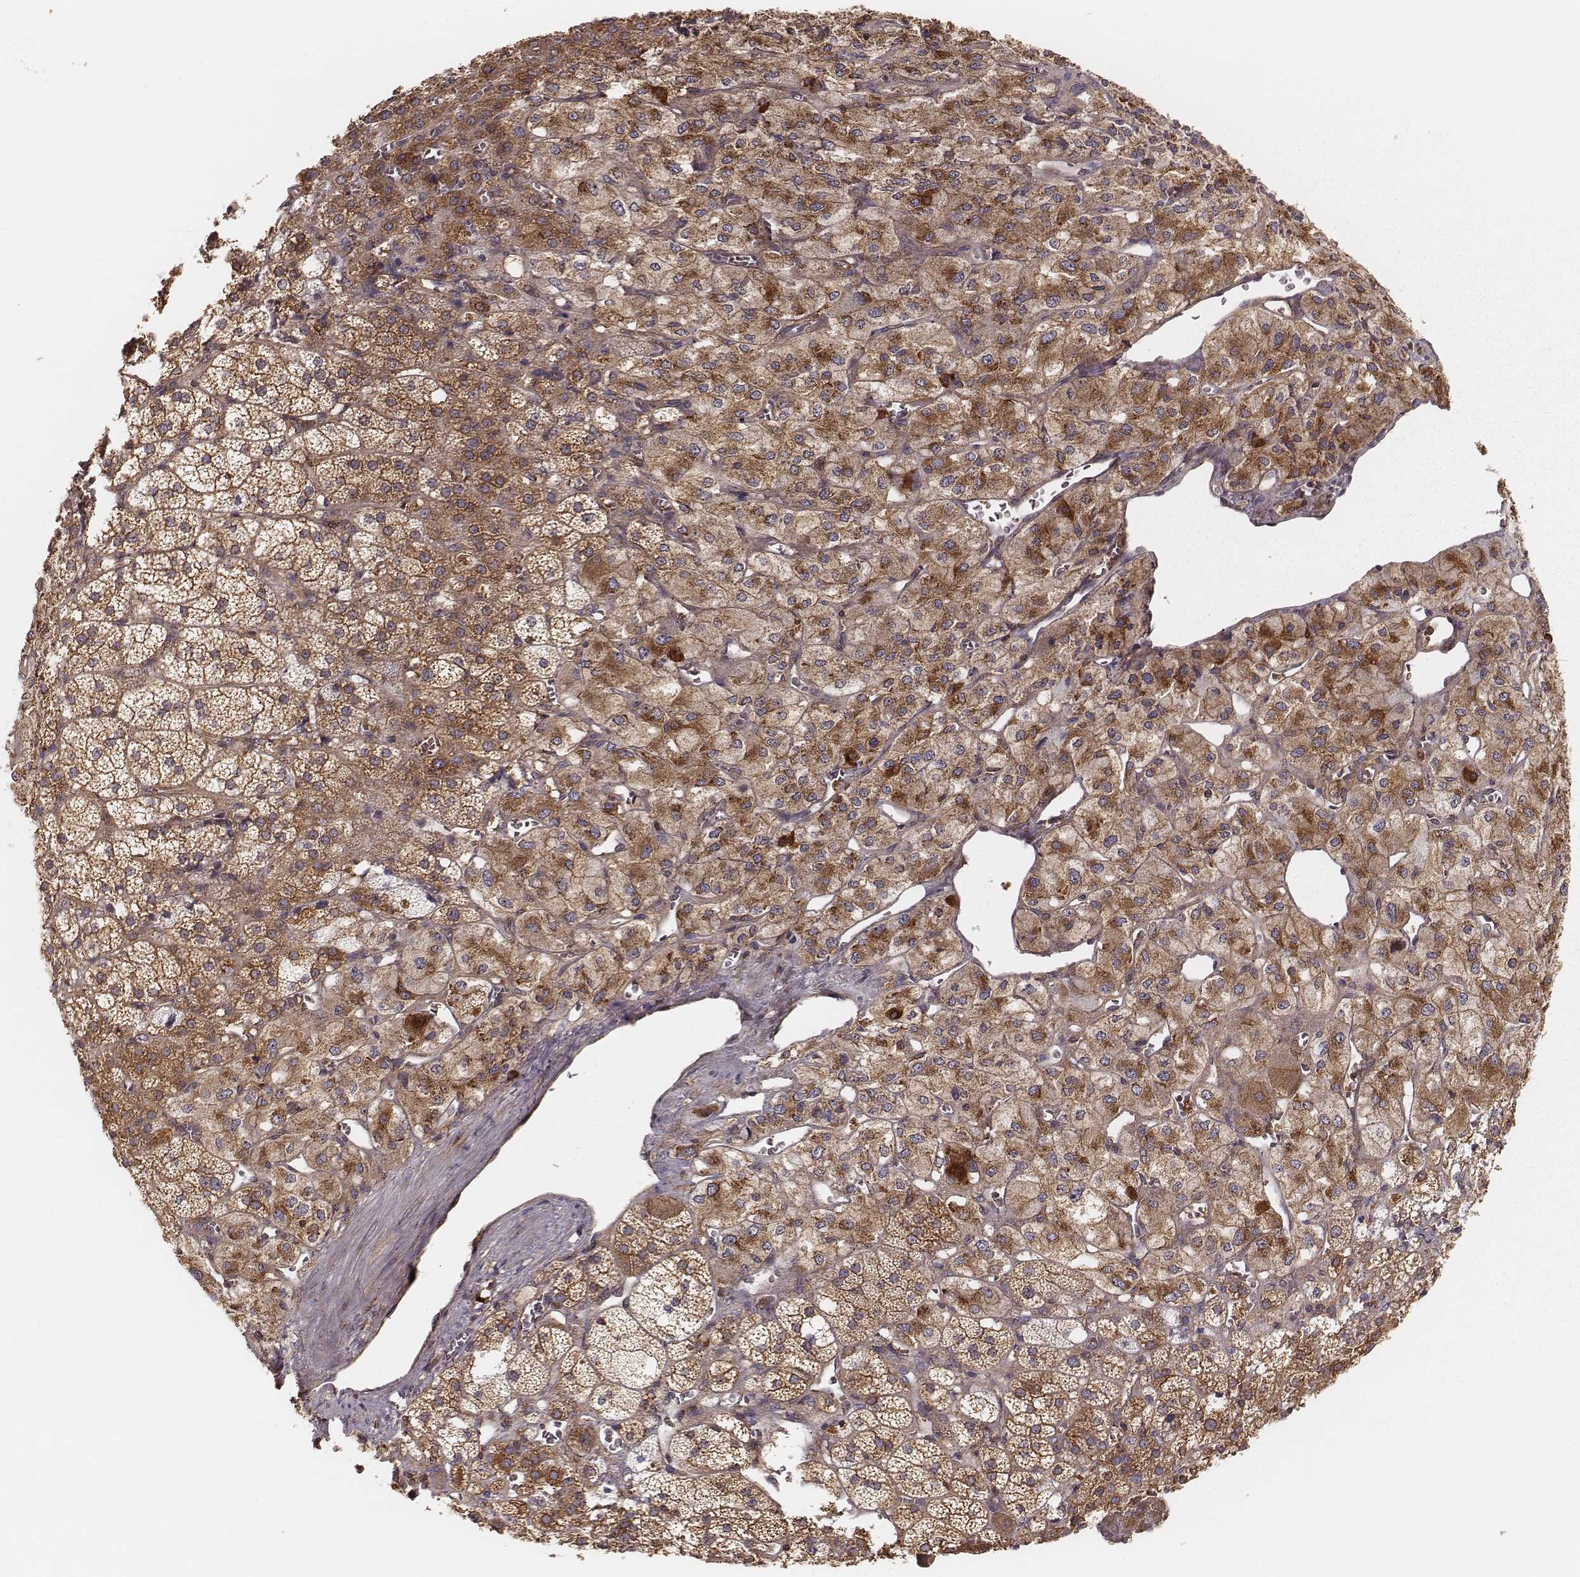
{"staining": {"intensity": "moderate", "quantity": ">75%", "location": "cytoplasmic/membranous"}, "tissue": "adrenal gland", "cell_type": "Glandular cells", "image_type": "normal", "snomed": [{"axis": "morphology", "description": "Normal tissue, NOS"}, {"axis": "topography", "description": "Adrenal gland"}], "caption": "Unremarkable adrenal gland was stained to show a protein in brown. There is medium levels of moderate cytoplasmic/membranous positivity in about >75% of glandular cells. (Stains: DAB (3,3'-diaminobenzidine) in brown, nuclei in blue, Microscopy: brightfield microscopy at high magnification).", "gene": "CARS1", "patient": {"sex": "female", "age": 60}}